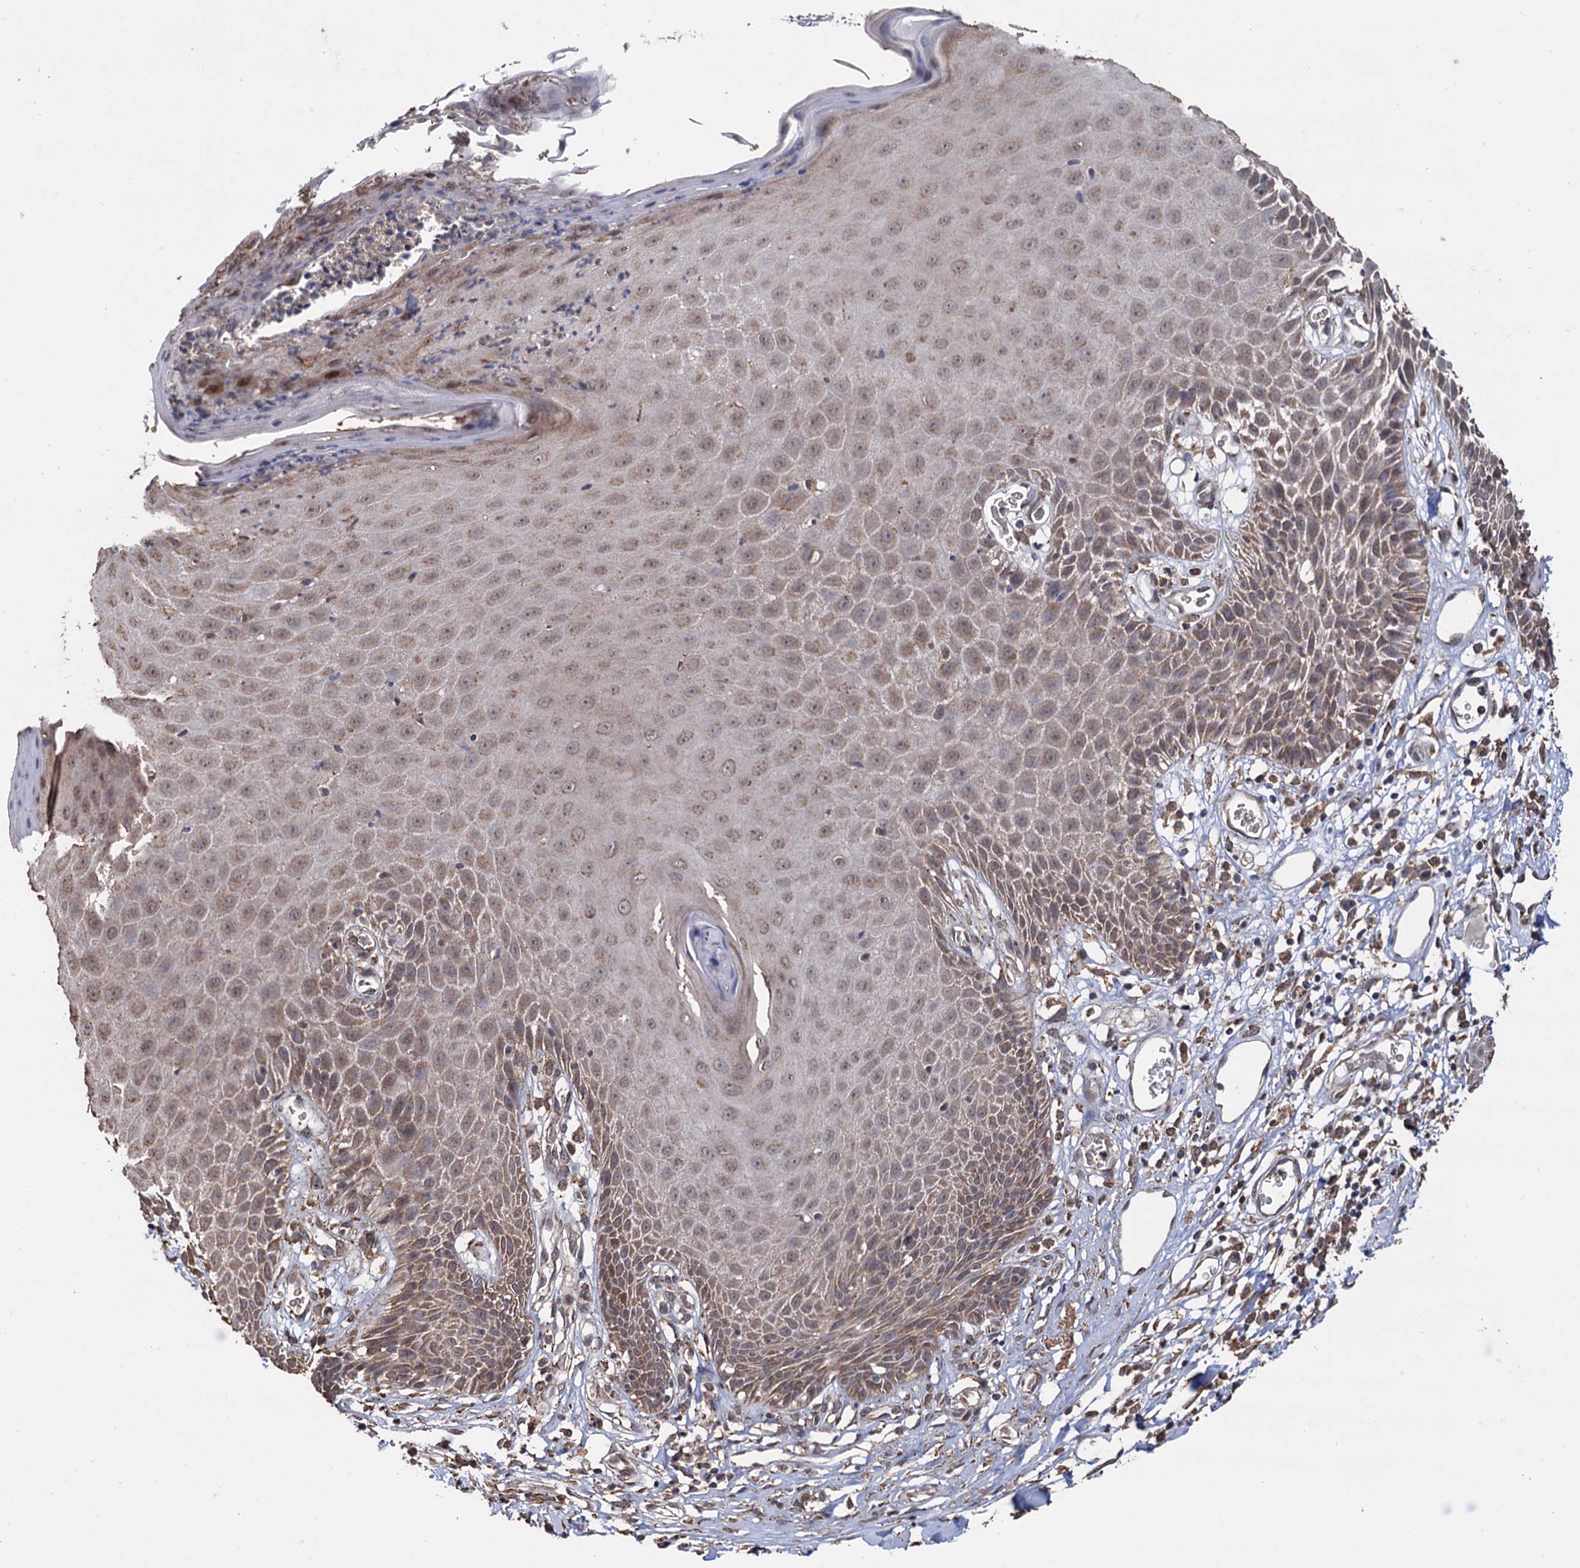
{"staining": {"intensity": "moderate", "quantity": "25%-75%", "location": "cytoplasmic/membranous"}, "tissue": "skin", "cell_type": "Epidermal cells", "image_type": "normal", "snomed": [{"axis": "morphology", "description": "Normal tissue, NOS"}, {"axis": "topography", "description": "Vulva"}], "caption": "Immunohistochemistry (DAB (3,3'-diaminobenzidine)) staining of unremarkable skin reveals moderate cytoplasmic/membranous protein positivity in approximately 25%-75% of epidermal cells. (DAB IHC with brightfield microscopy, high magnification).", "gene": "TBC1D12", "patient": {"sex": "female", "age": 68}}